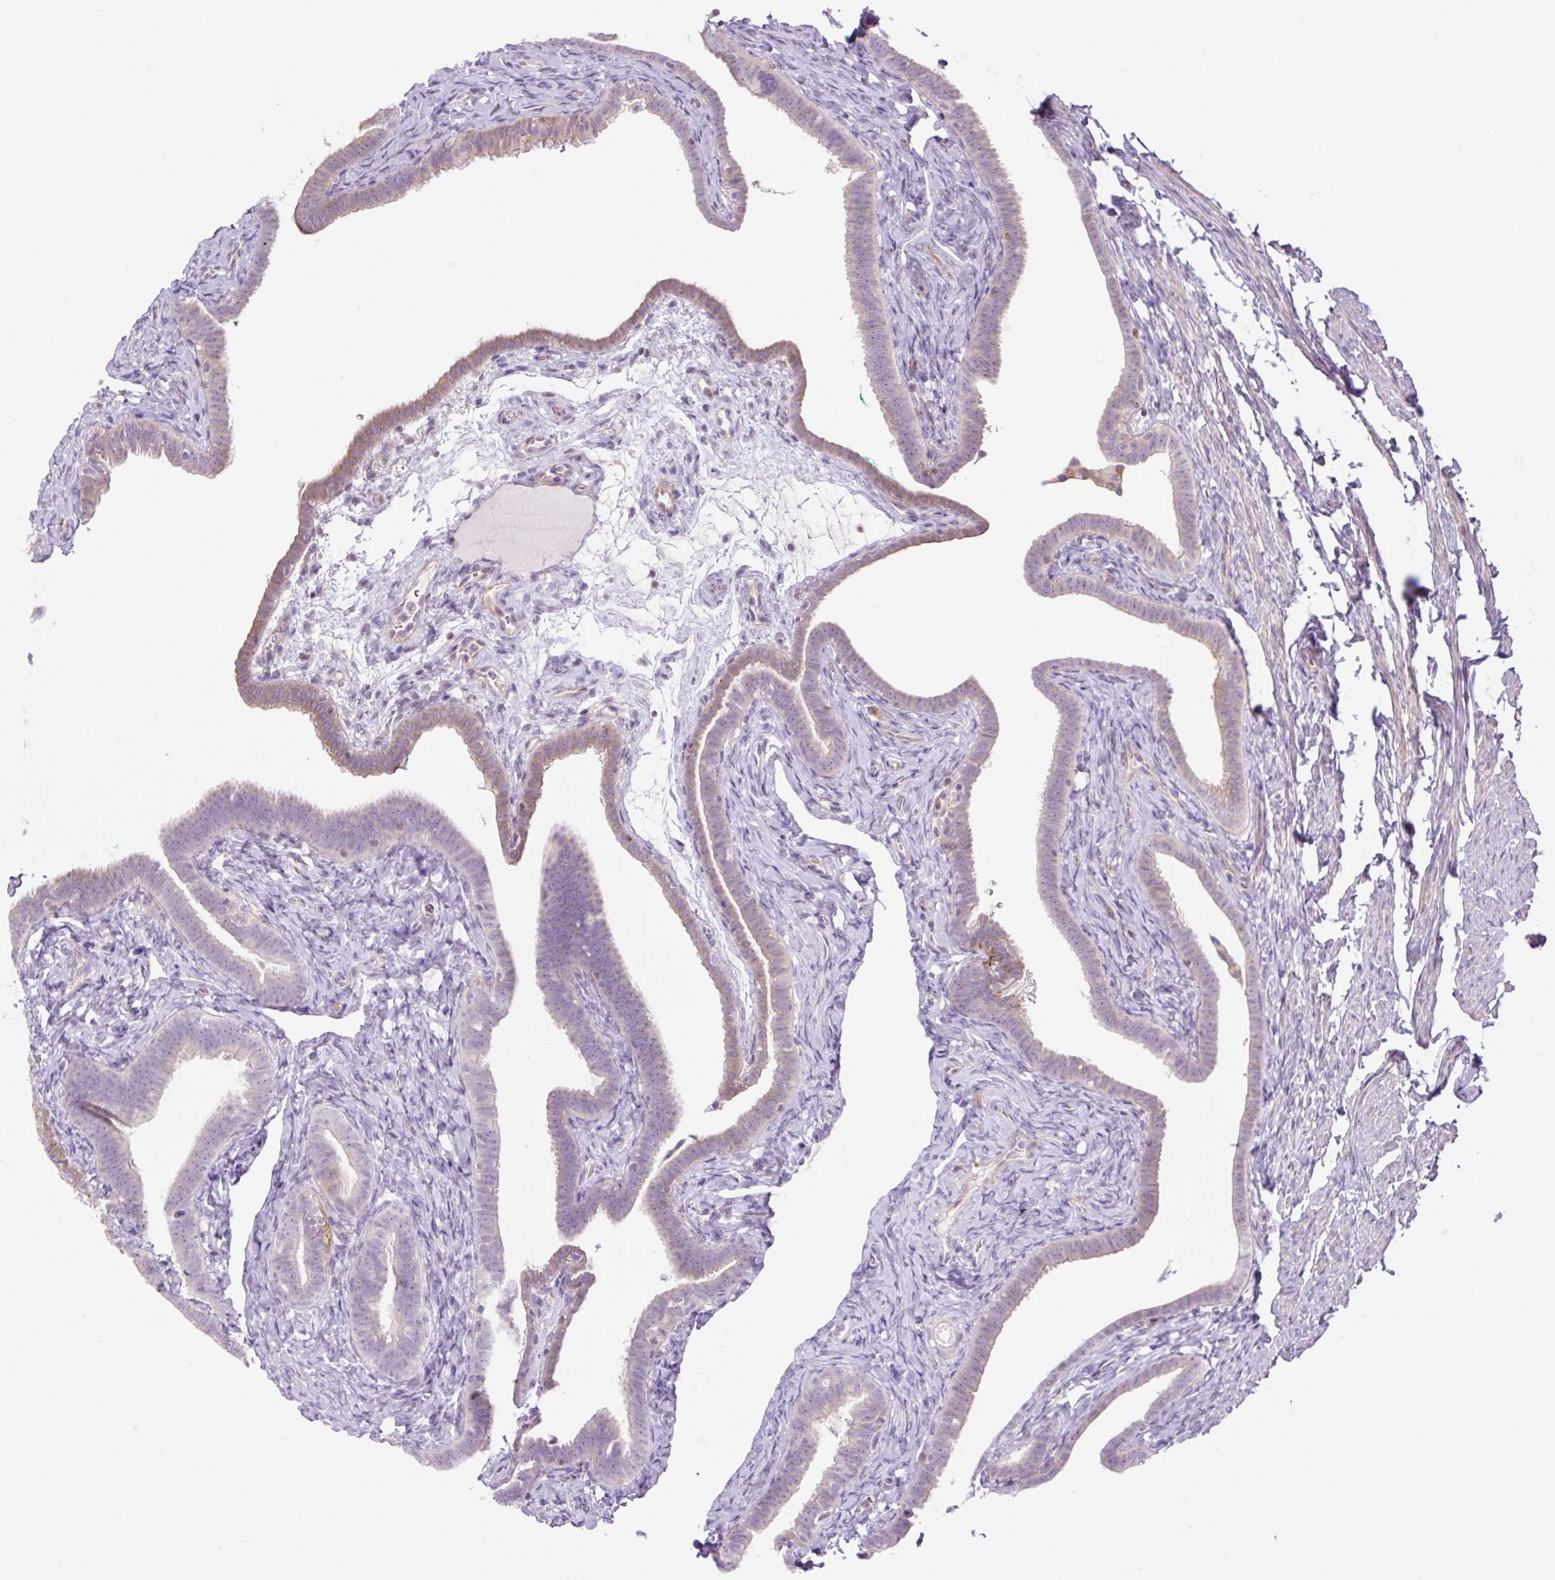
{"staining": {"intensity": "weak", "quantity": "25%-75%", "location": "cytoplasmic/membranous"}, "tissue": "fallopian tube", "cell_type": "Glandular cells", "image_type": "normal", "snomed": [{"axis": "morphology", "description": "Normal tissue, NOS"}, {"axis": "topography", "description": "Fallopian tube"}], "caption": "Glandular cells demonstrate low levels of weak cytoplasmic/membranous expression in about 25%-75% of cells in unremarkable fallopian tube.", "gene": "GRID2", "patient": {"sex": "female", "age": 69}}